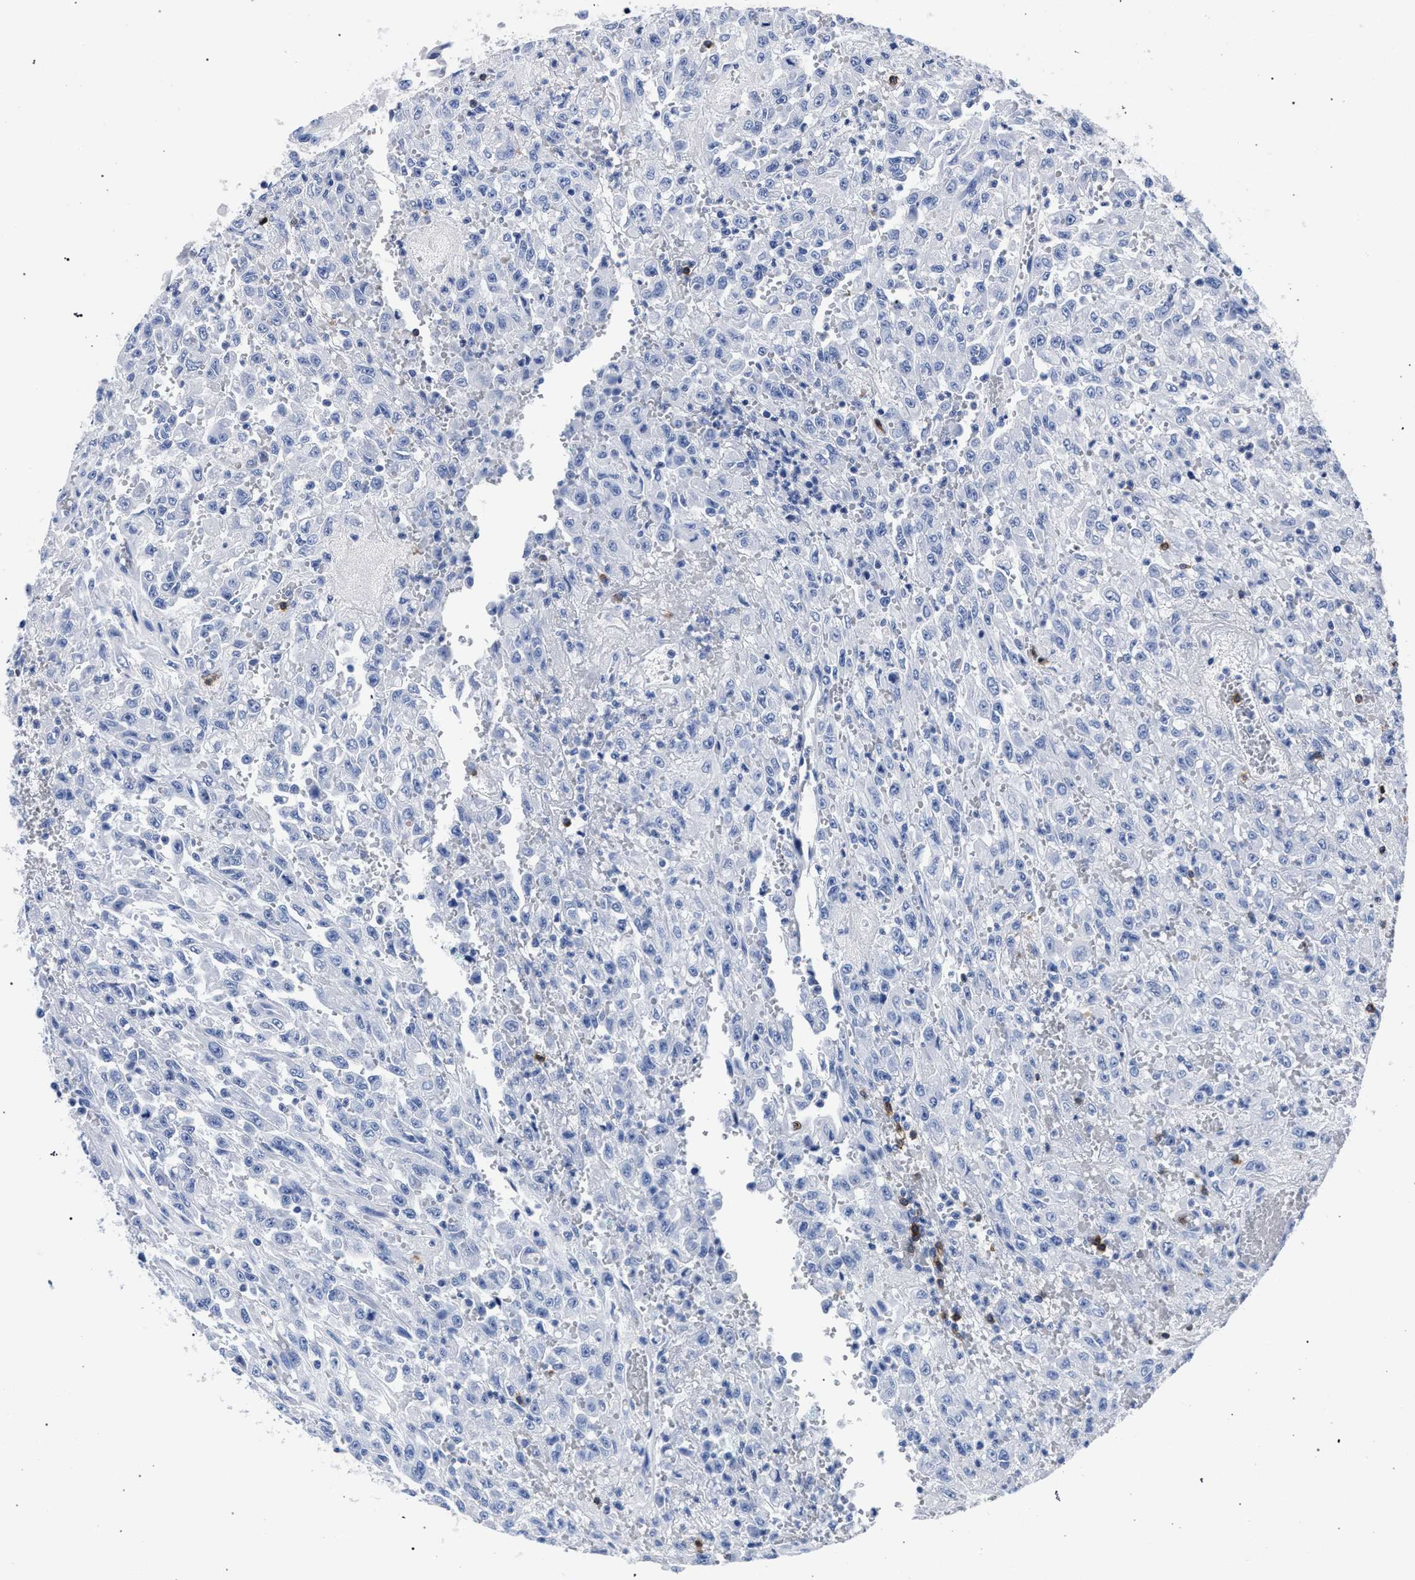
{"staining": {"intensity": "negative", "quantity": "none", "location": "none"}, "tissue": "urothelial cancer", "cell_type": "Tumor cells", "image_type": "cancer", "snomed": [{"axis": "morphology", "description": "Urothelial carcinoma, High grade"}, {"axis": "topography", "description": "Urinary bladder"}], "caption": "A histopathology image of human high-grade urothelial carcinoma is negative for staining in tumor cells.", "gene": "KLRK1", "patient": {"sex": "male", "age": 46}}